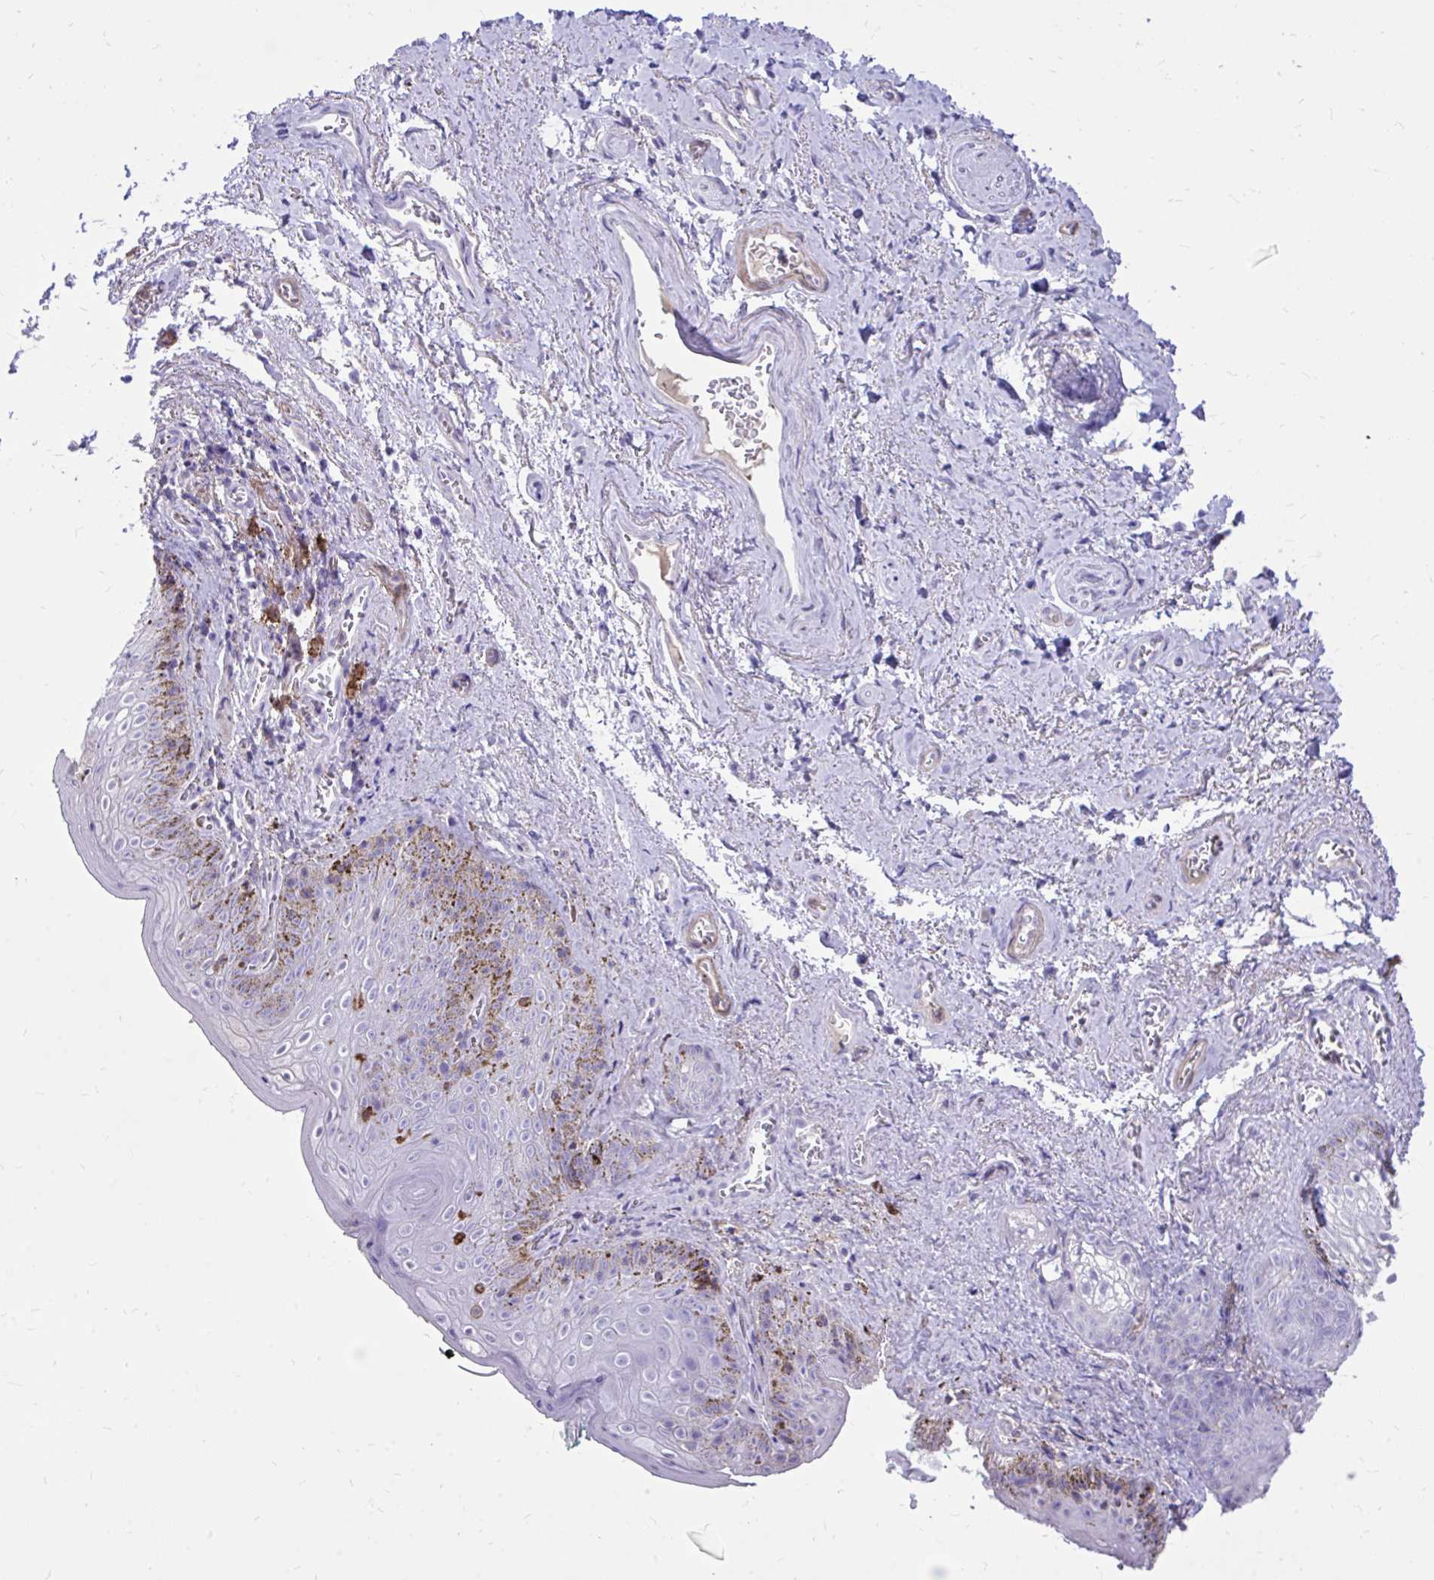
{"staining": {"intensity": "moderate", "quantity": "<25%", "location": "cytoplasmic/membranous"}, "tissue": "vagina", "cell_type": "Squamous epithelial cells", "image_type": "normal", "snomed": [{"axis": "morphology", "description": "Normal tissue, NOS"}, {"axis": "topography", "description": "Vulva"}, {"axis": "topography", "description": "Vagina"}, {"axis": "topography", "description": "Peripheral nerve tissue"}], "caption": "About <25% of squamous epithelial cells in unremarkable human vagina display moderate cytoplasmic/membranous protein staining as visualized by brown immunohistochemical staining.", "gene": "TLR7", "patient": {"sex": "female", "age": 66}}